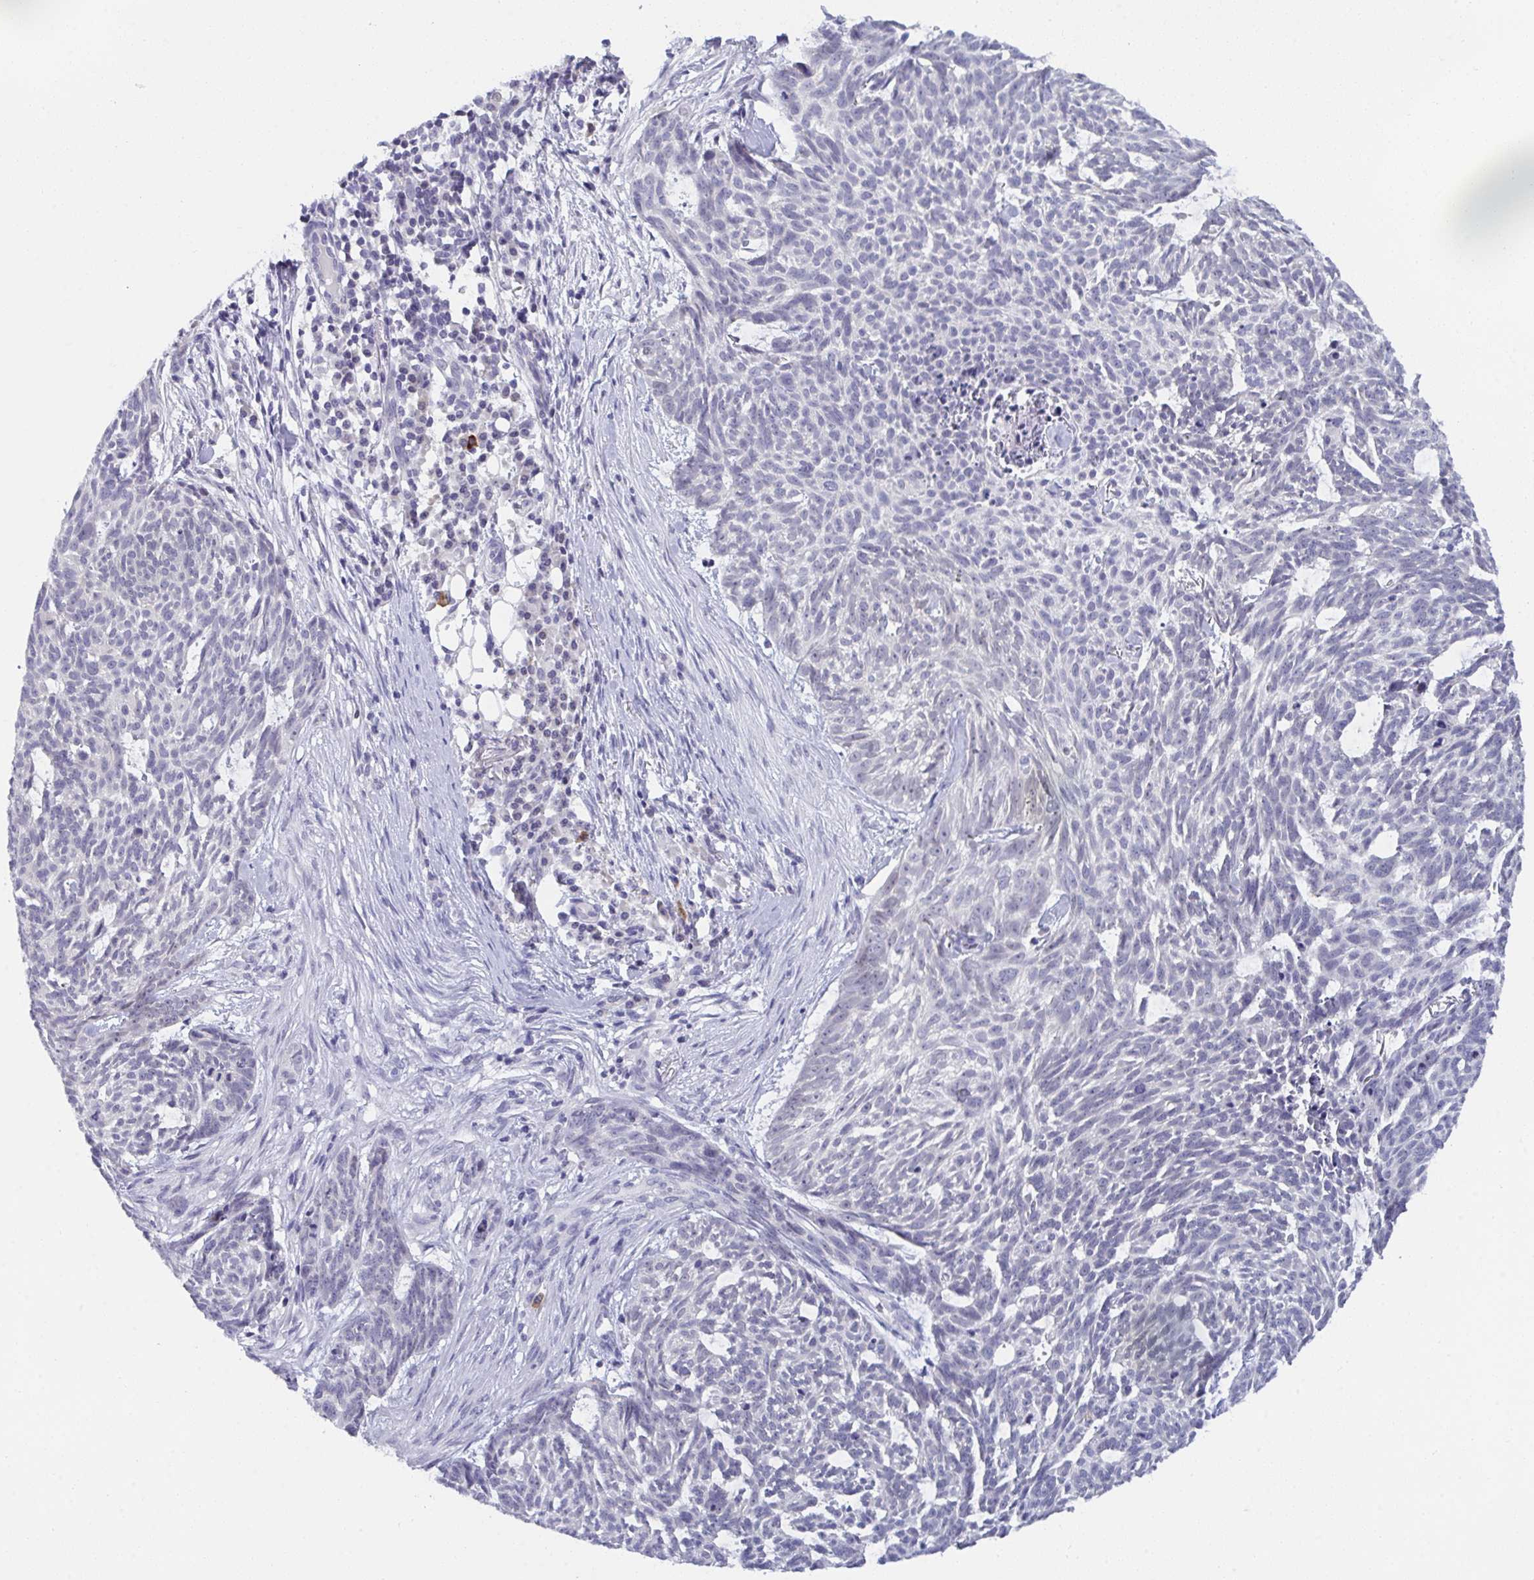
{"staining": {"intensity": "negative", "quantity": "none", "location": "none"}, "tissue": "skin cancer", "cell_type": "Tumor cells", "image_type": "cancer", "snomed": [{"axis": "morphology", "description": "Basal cell carcinoma"}, {"axis": "topography", "description": "Skin"}], "caption": "This is an IHC image of human skin cancer. There is no staining in tumor cells.", "gene": "BMAL2", "patient": {"sex": "female", "age": 93}}